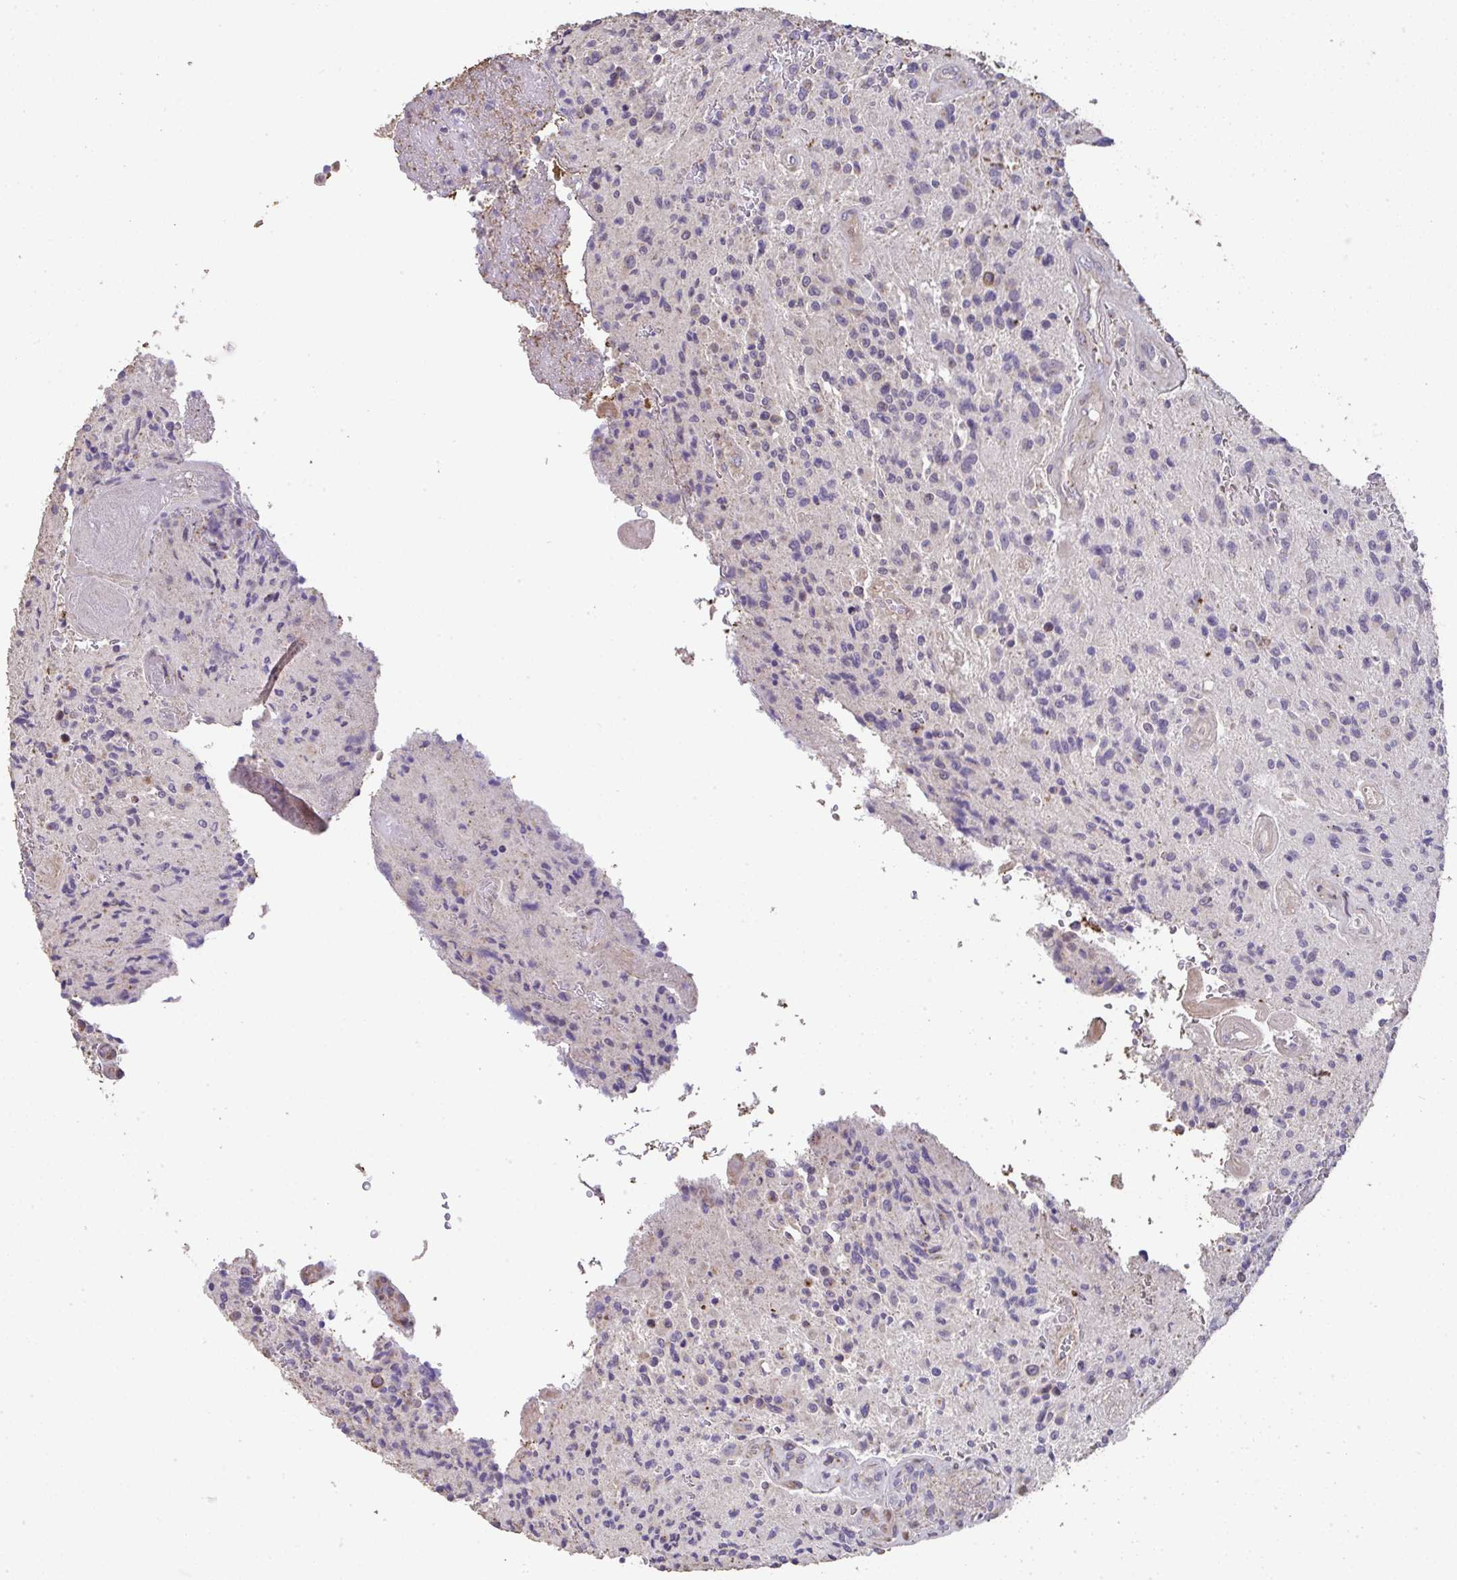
{"staining": {"intensity": "weak", "quantity": "<25%", "location": "cytoplasmic/membranous"}, "tissue": "glioma", "cell_type": "Tumor cells", "image_type": "cancer", "snomed": [{"axis": "morphology", "description": "Normal tissue, NOS"}, {"axis": "morphology", "description": "Glioma, malignant, High grade"}, {"axis": "topography", "description": "Cerebral cortex"}], "caption": "This is a micrograph of IHC staining of glioma, which shows no staining in tumor cells.", "gene": "RUNDC3B", "patient": {"sex": "male", "age": 56}}